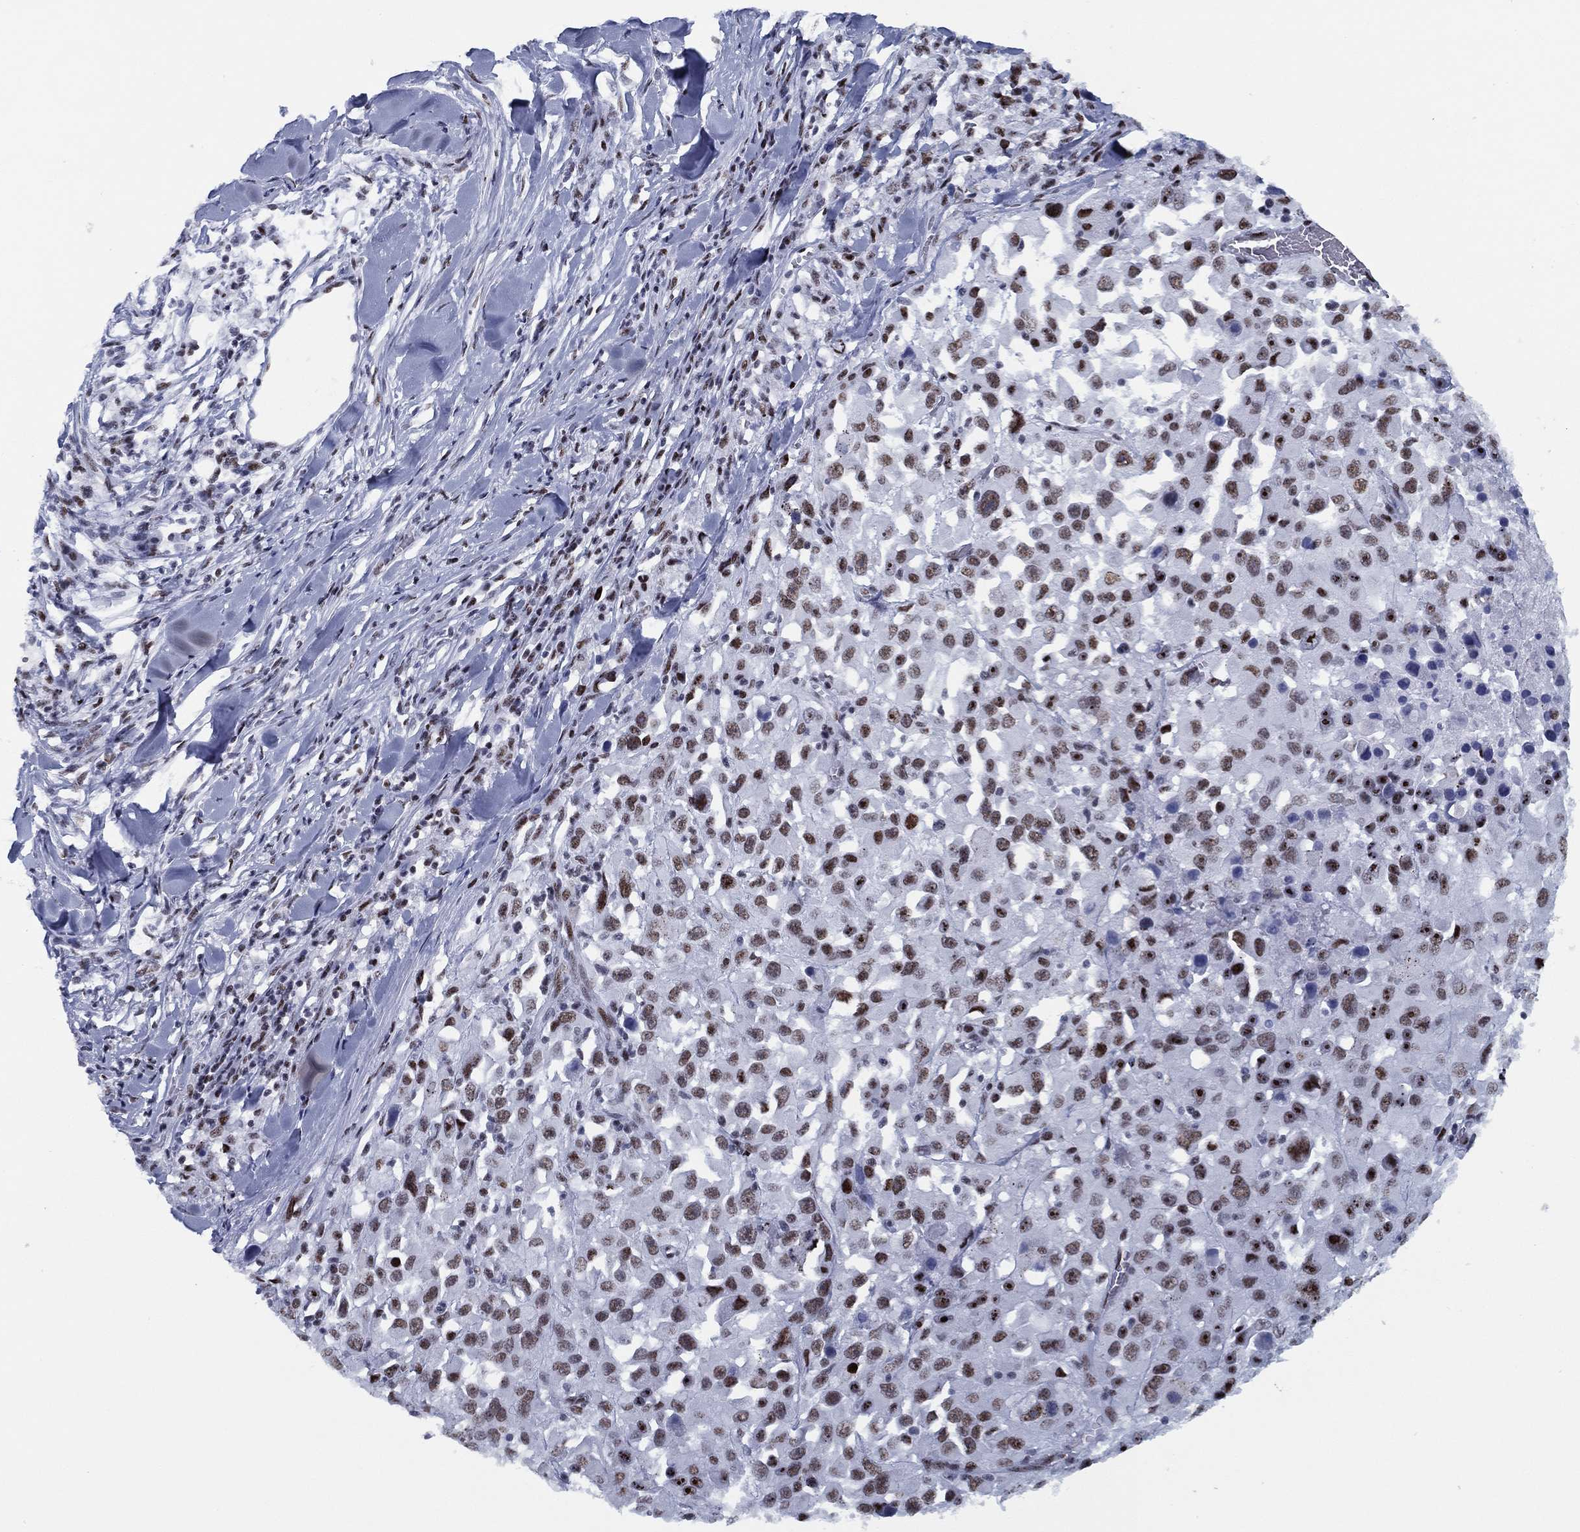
{"staining": {"intensity": "moderate", "quantity": "25%-75%", "location": "nuclear"}, "tissue": "melanoma", "cell_type": "Tumor cells", "image_type": "cancer", "snomed": [{"axis": "morphology", "description": "Malignant melanoma, Metastatic site"}, {"axis": "topography", "description": "Lymph node"}], "caption": "IHC staining of malignant melanoma (metastatic site), which exhibits medium levels of moderate nuclear positivity in about 25%-75% of tumor cells indicating moderate nuclear protein staining. The staining was performed using DAB (brown) for protein detection and nuclei were counterstained in hematoxylin (blue).", "gene": "CYB561D2", "patient": {"sex": "male", "age": 50}}